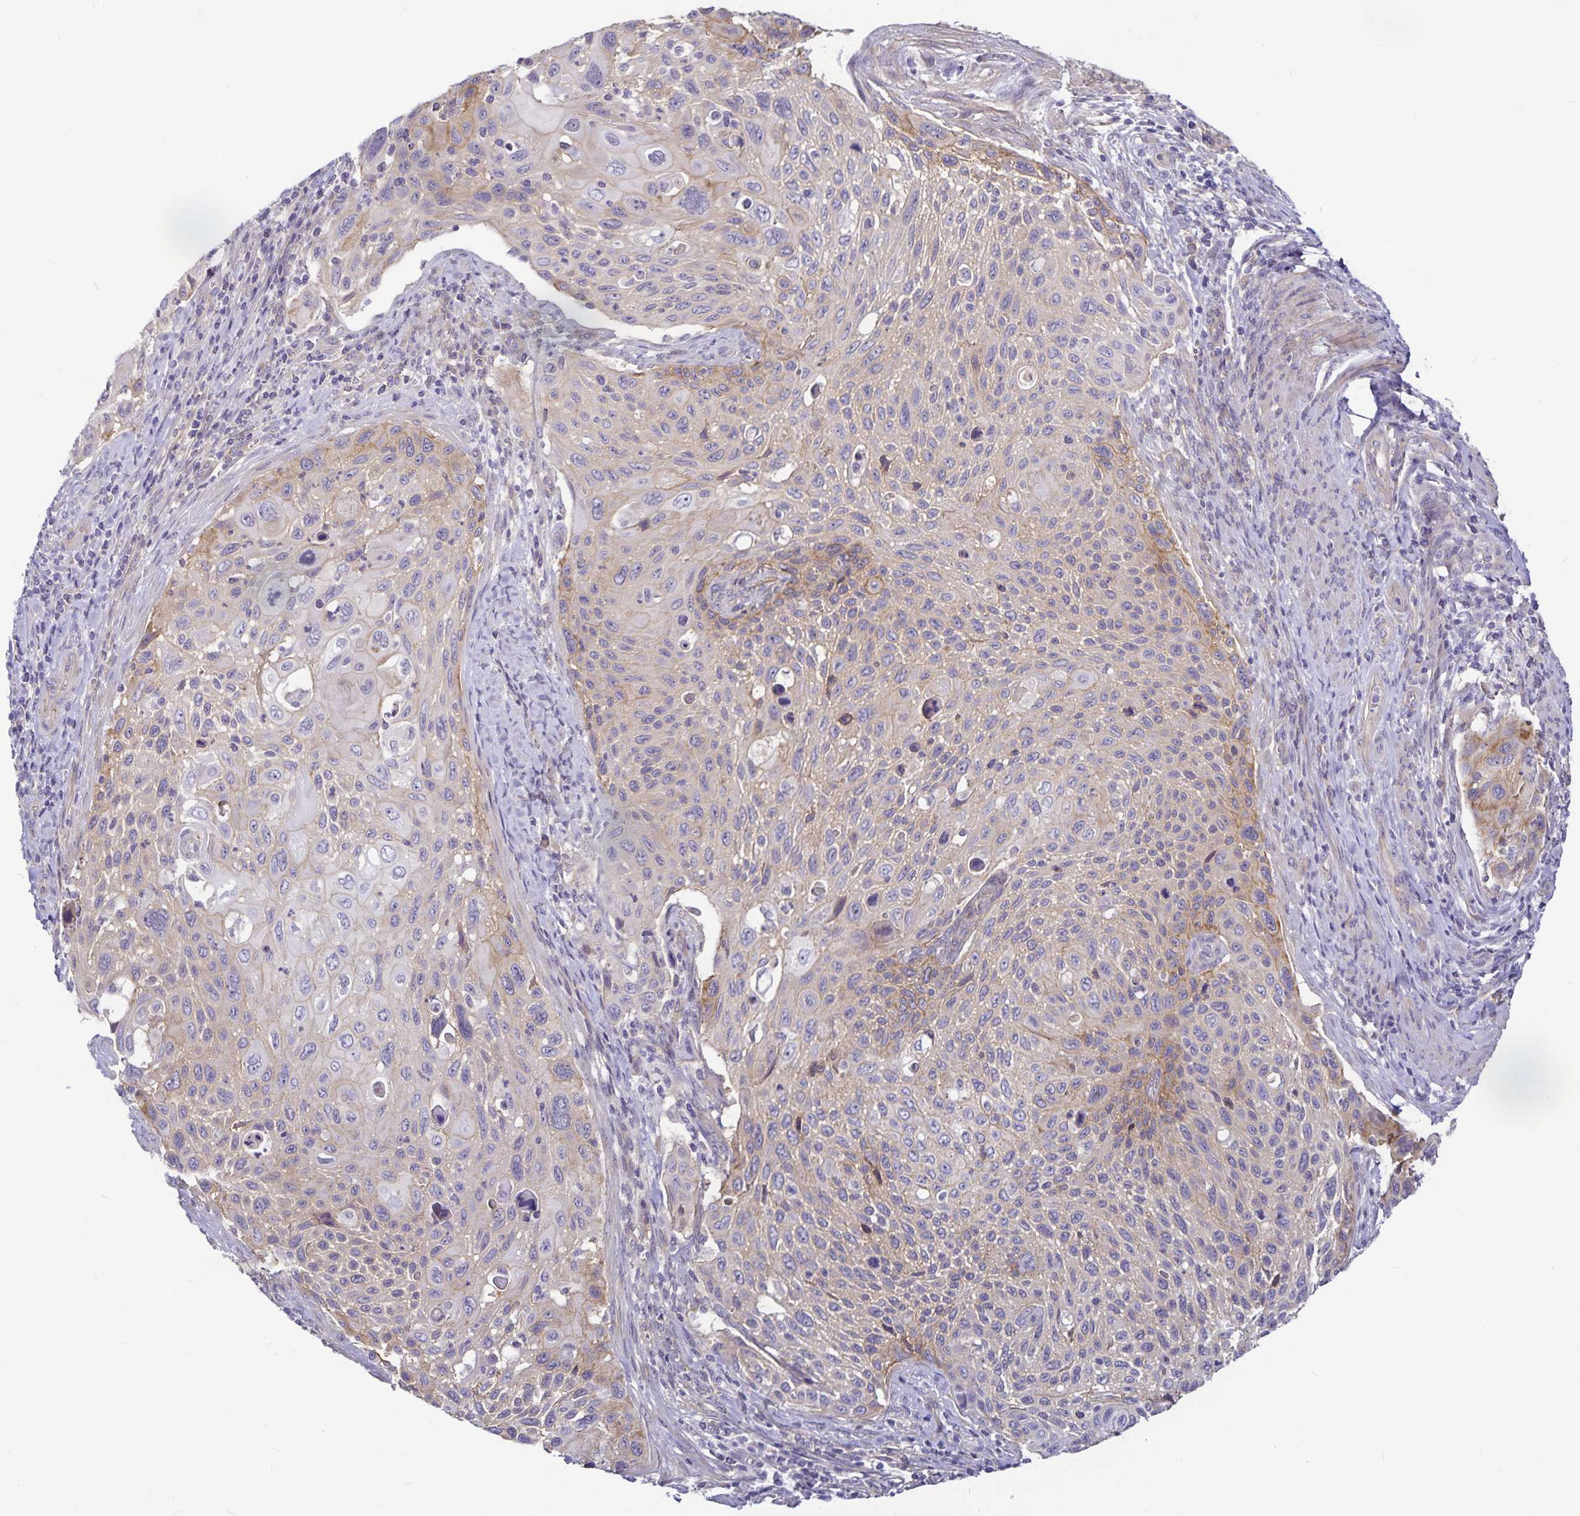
{"staining": {"intensity": "weak", "quantity": "<25%", "location": "cytoplasmic/membranous"}, "tissue": "cervical cancer", "cell_type": "Tumor cells", "image_type": "cancer", "snomed": [{"axis": "morphology", "description": "Squamous cell carcinoma, NOS"}, {"axis": "topography", "description": "Cervix"}], "caption": "High power microscopy photomicrograph of an IHC histopathology image of cervical cancer, revealing no significant staining in tumor cells.", "gene": "GNG12", "patient": {"sex": "female", "age": 70}}